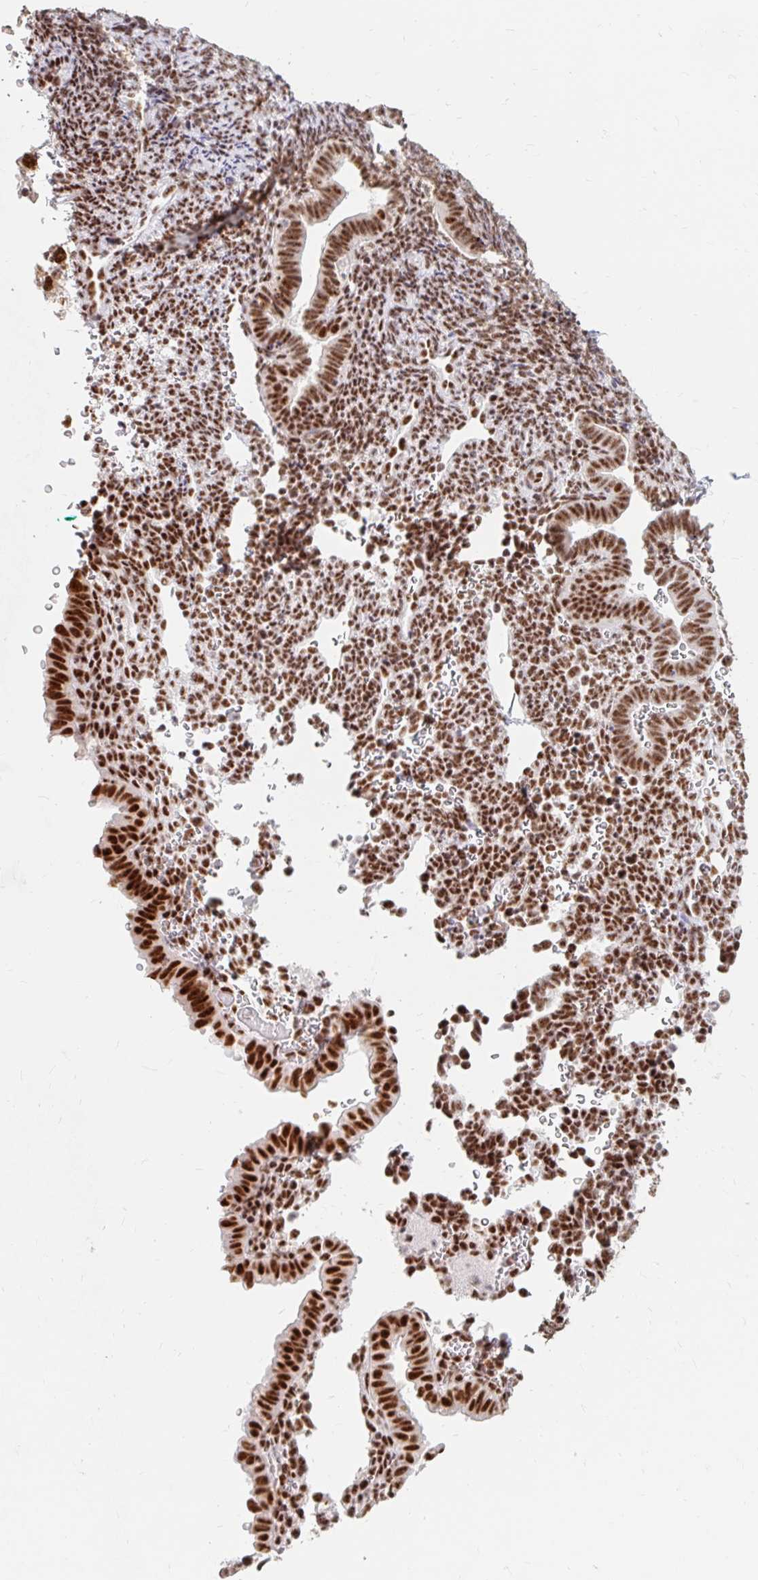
{"staining": {"intensity": "moderate", "quantity": ">75%", "location": "nuclear"}, "tissue": "endometrium", "cell_type": "Cells in endometrial stroma", "image_type": "normal", "snomed": [{"axis": "morphology", "description": "Normal tissue, NOS"}, {"axis": "topography", "description": "Endometrium"}], "caption": "Cells in endometrial stroma exhibit moderate nuclear positivity in about >75% of cells in unremarkable endometrium.", "gene": "SRSF10", "patient": {"sex": "female", "age": 34}}